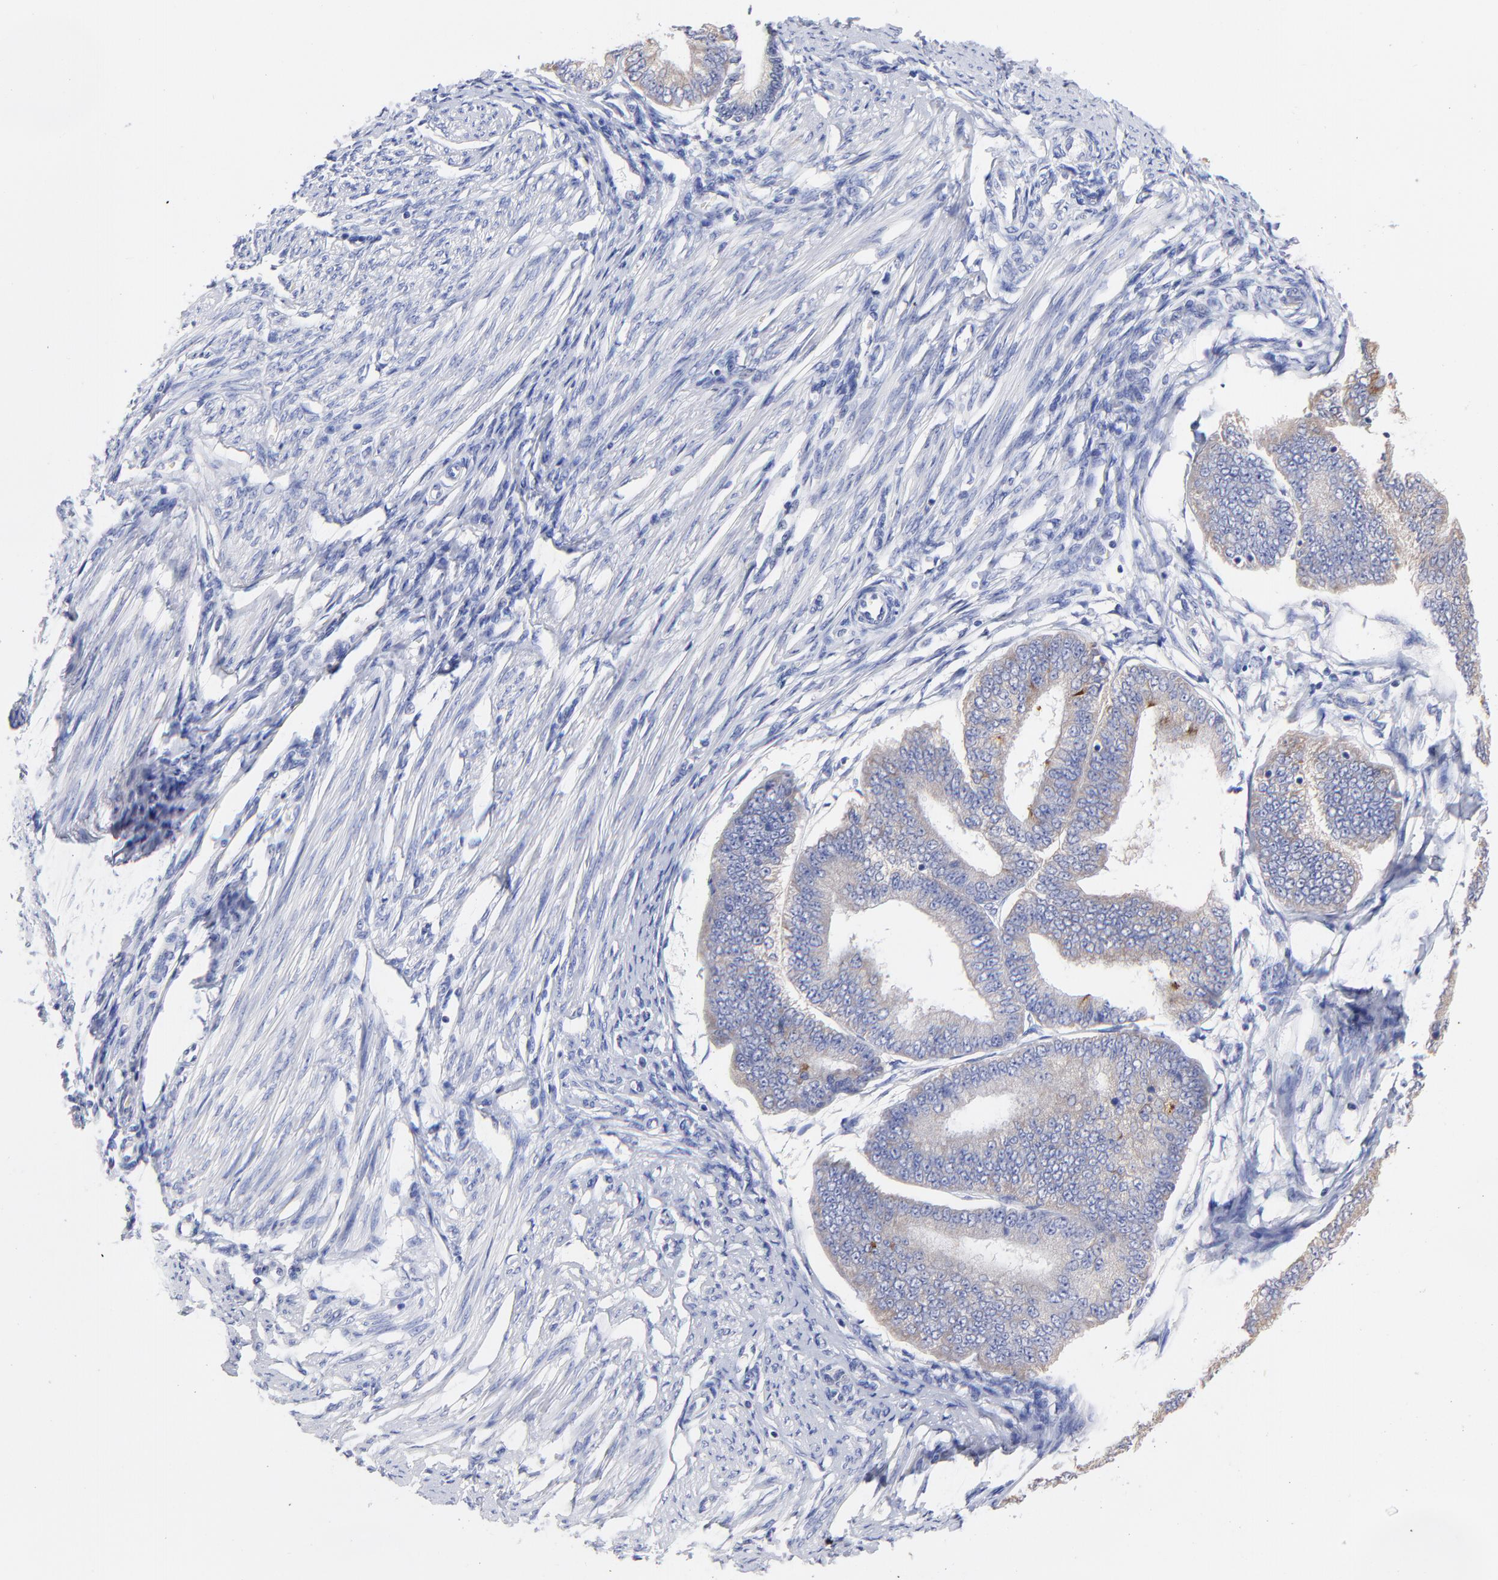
{"staining": {"intensity": "moderate", "quantity": "<25%", "location": "cytoplasmic/membranous"}, "tissue": "endometrial cancer", "cell_type": "Tumor cells", "image_type": "cancer", "snomed": [{"axis": "morphology", "description": "Adenocarcinoma, NOS"}, {"axis": "topography", "description": "Endometrium"}], "caption": "Immunohistochemistry (IHC) micrograph of neoplastic tissue: endometrial cancer stained using IHC shows low levels of moderate protein expression localized specifically in the cytoplasmic/membranous of tumor cells, appearing as a cytoplasmic/membranous brown color.", "gene": "CFAP57", "patient": {"sex": "female", "age": 63}}